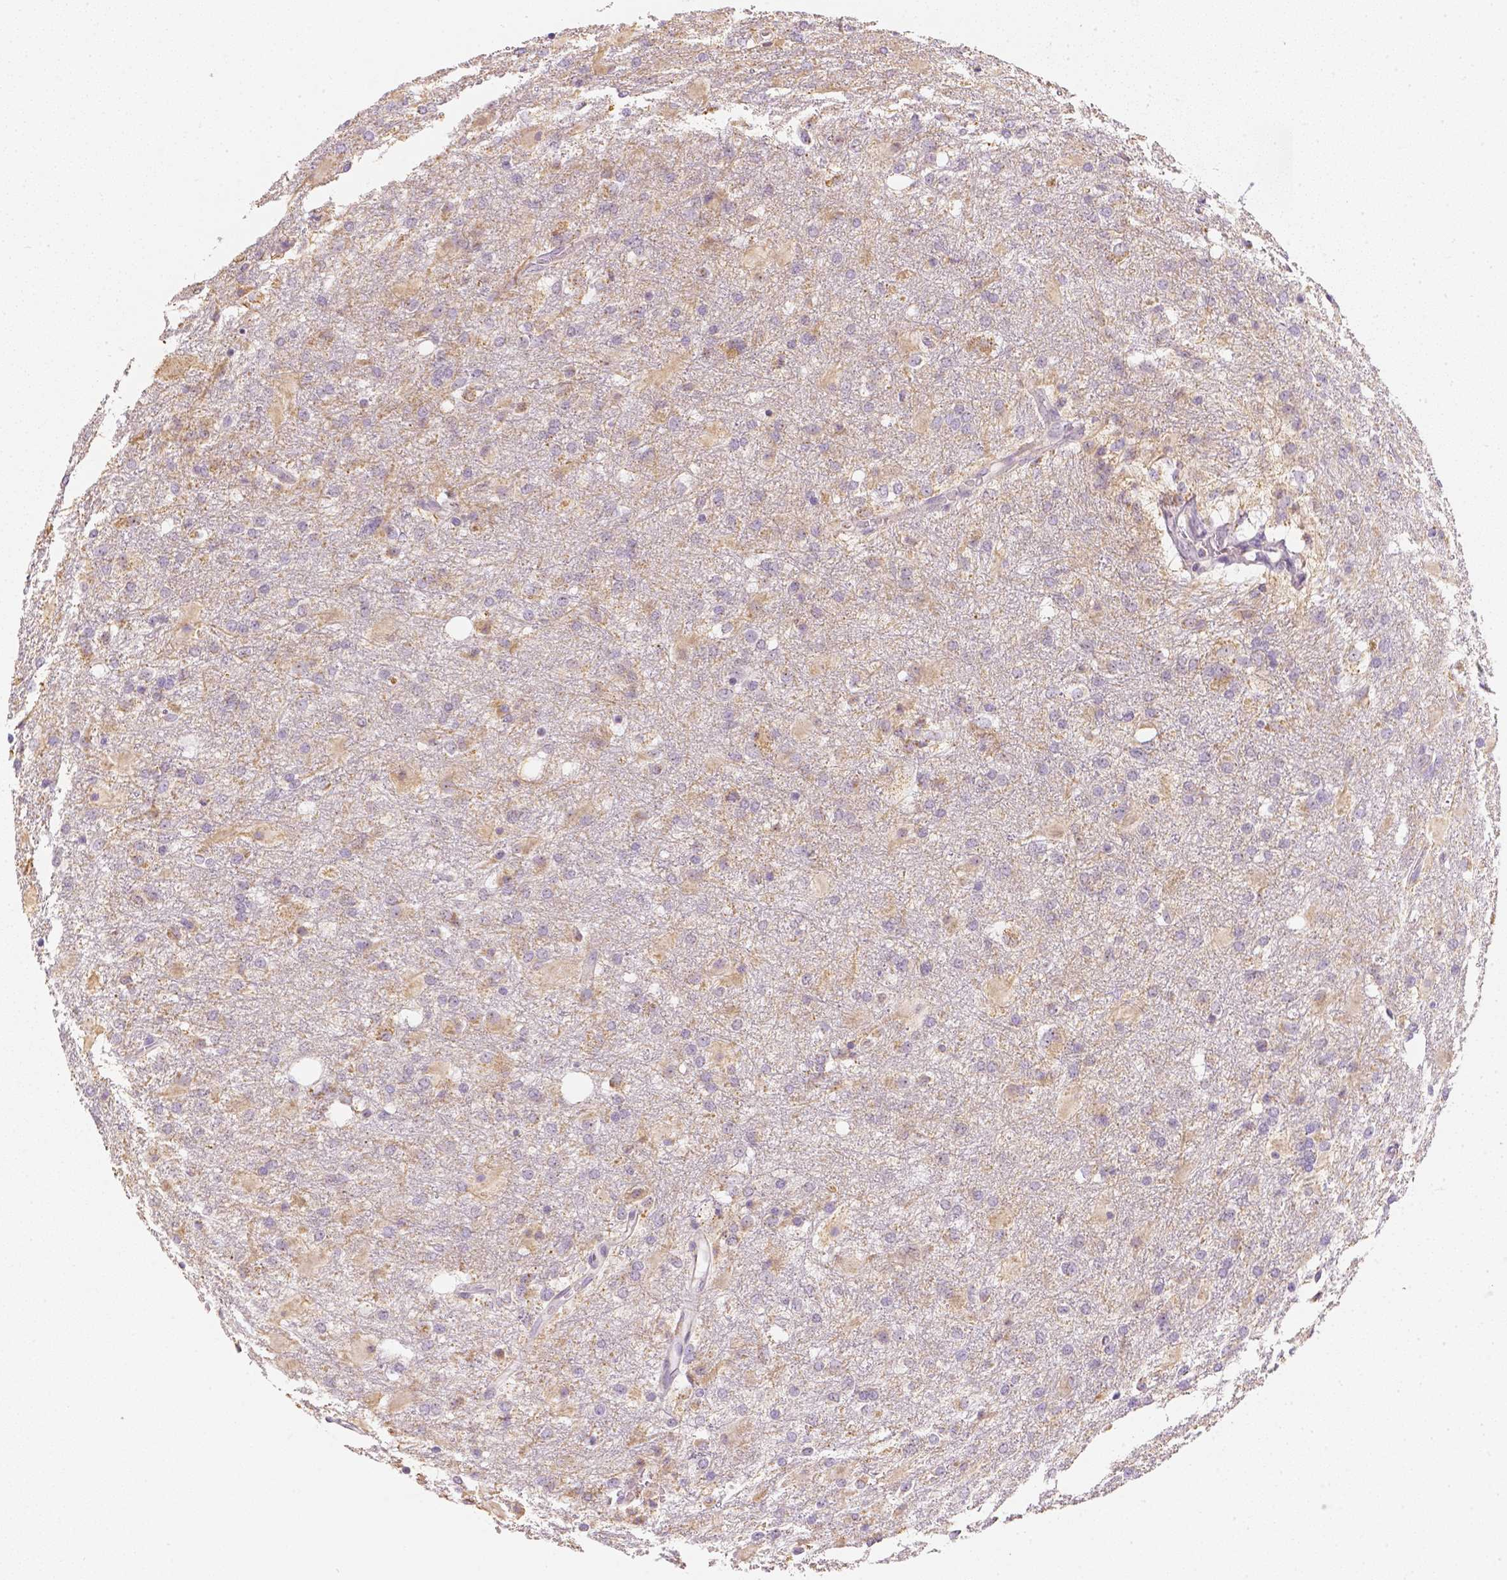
{"staining": {"intensity": "weak", "quantity": ">75%", "location": "cytoplasmic/membranous"}, "tissue": "glioma", "cell_type": "Tumor cells", "image_type": "cancer", "snomed": [{"axis": "morphology", "description": "Glioma, malignant, High grade"}, {"axis": "topography", "description": "Brain"}], "caption": "The micrograph displays a brown stain indicating the presence of a protein in the cytoplasmic/membranous of tumor cells in malignant glioma (high-grade).", "gene": "NVL", "patient": {"sex": "male", "age": 68}}